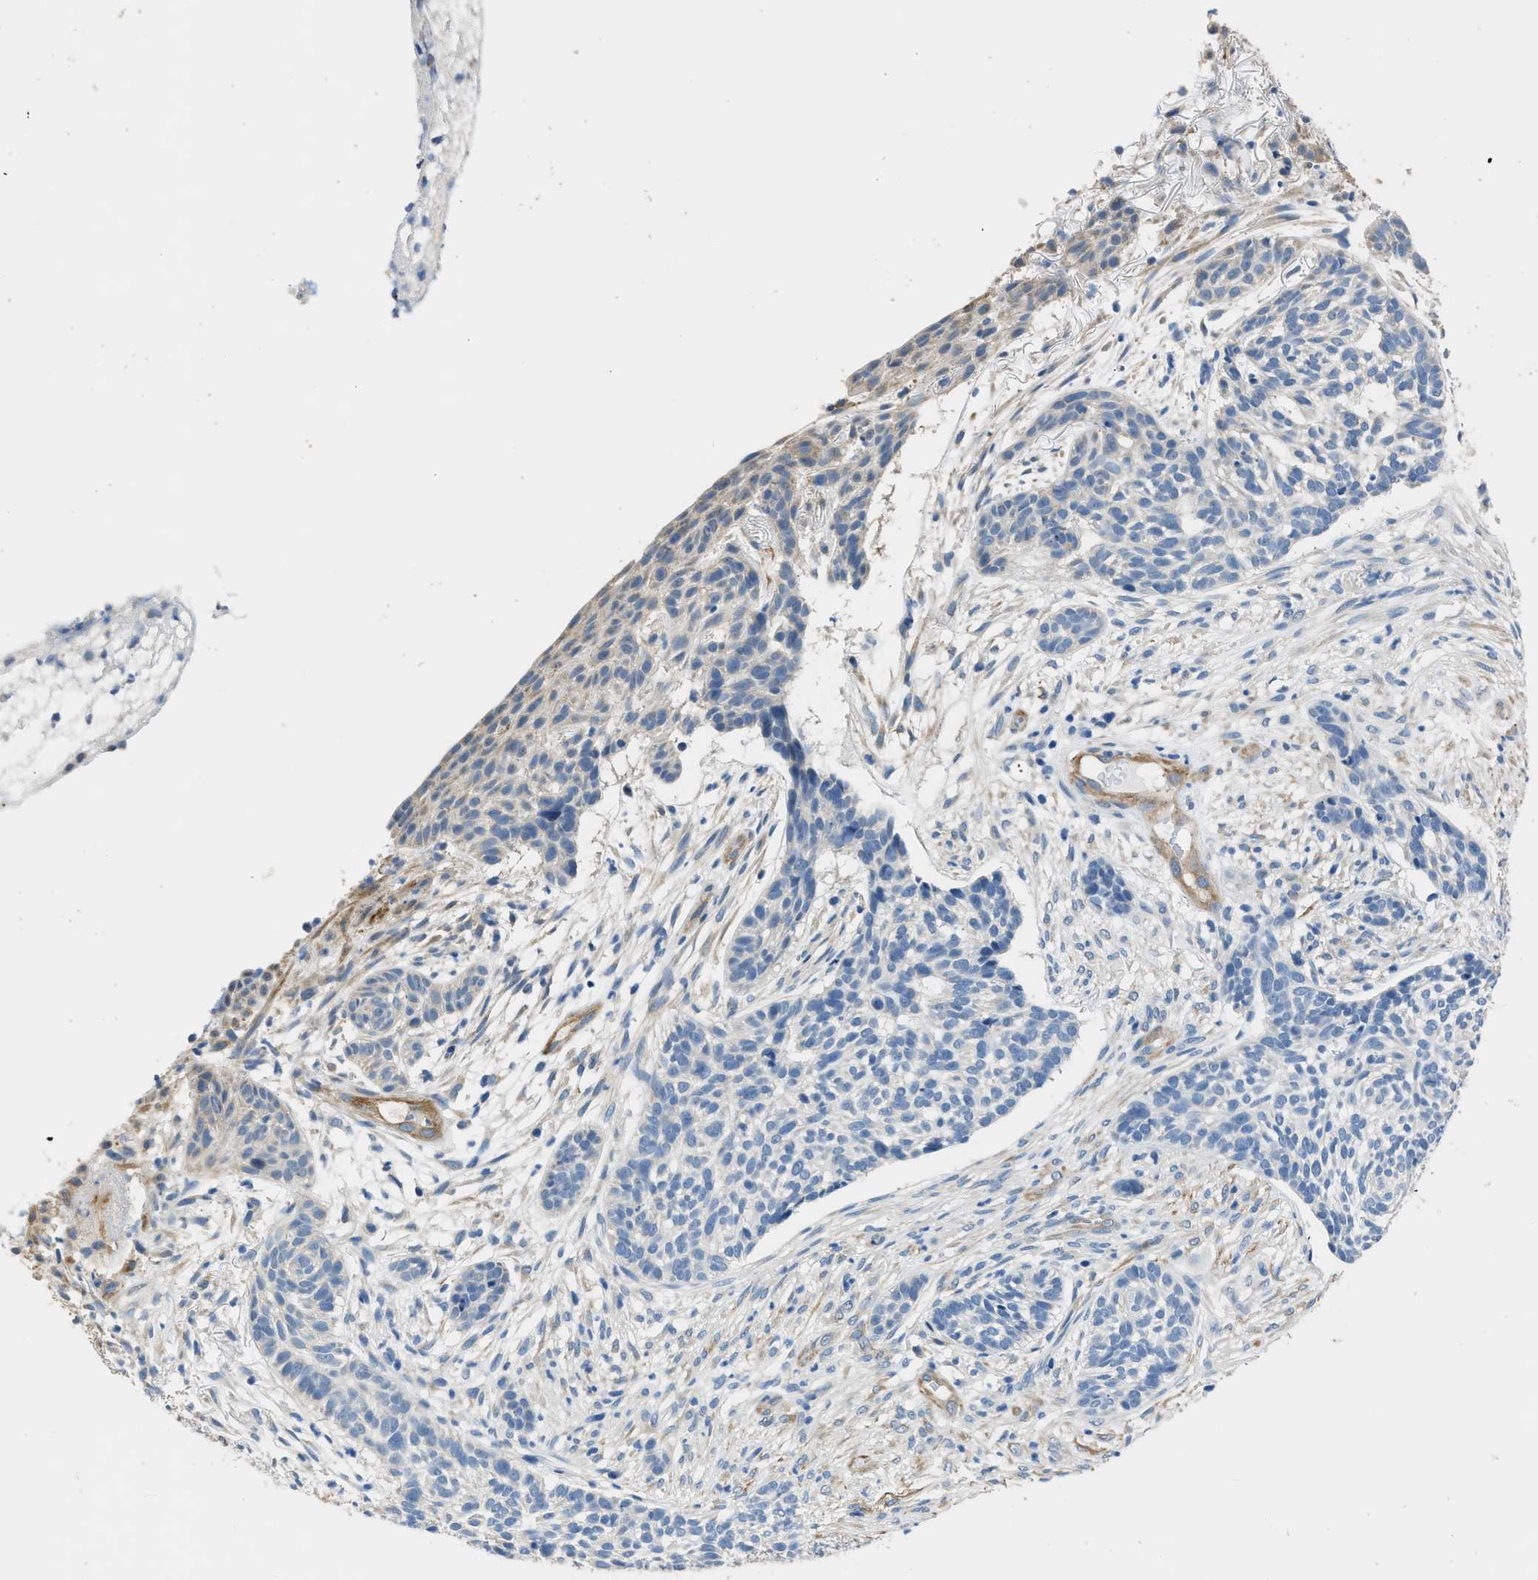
{"staining": {"intensity": "negative", "quantity": "none", "location": "none"}, "tissue": "skin cancer", "cell_type": "Tumor cells", "image_type": "cancer", "snomed": [{"axis": "morphology", "description": "Basal cell carcinoma"}, {"axis": "topography", "description": "Skin"}], "caption": "The image shows no significant staining in tumor cells of skin basal cell carcinoma. (DAB (3,3'-diaminobenzidine) IHC, high magnification).", "gene": "ZSWIM5", "patient": {"sex": "male", "age": 85}}